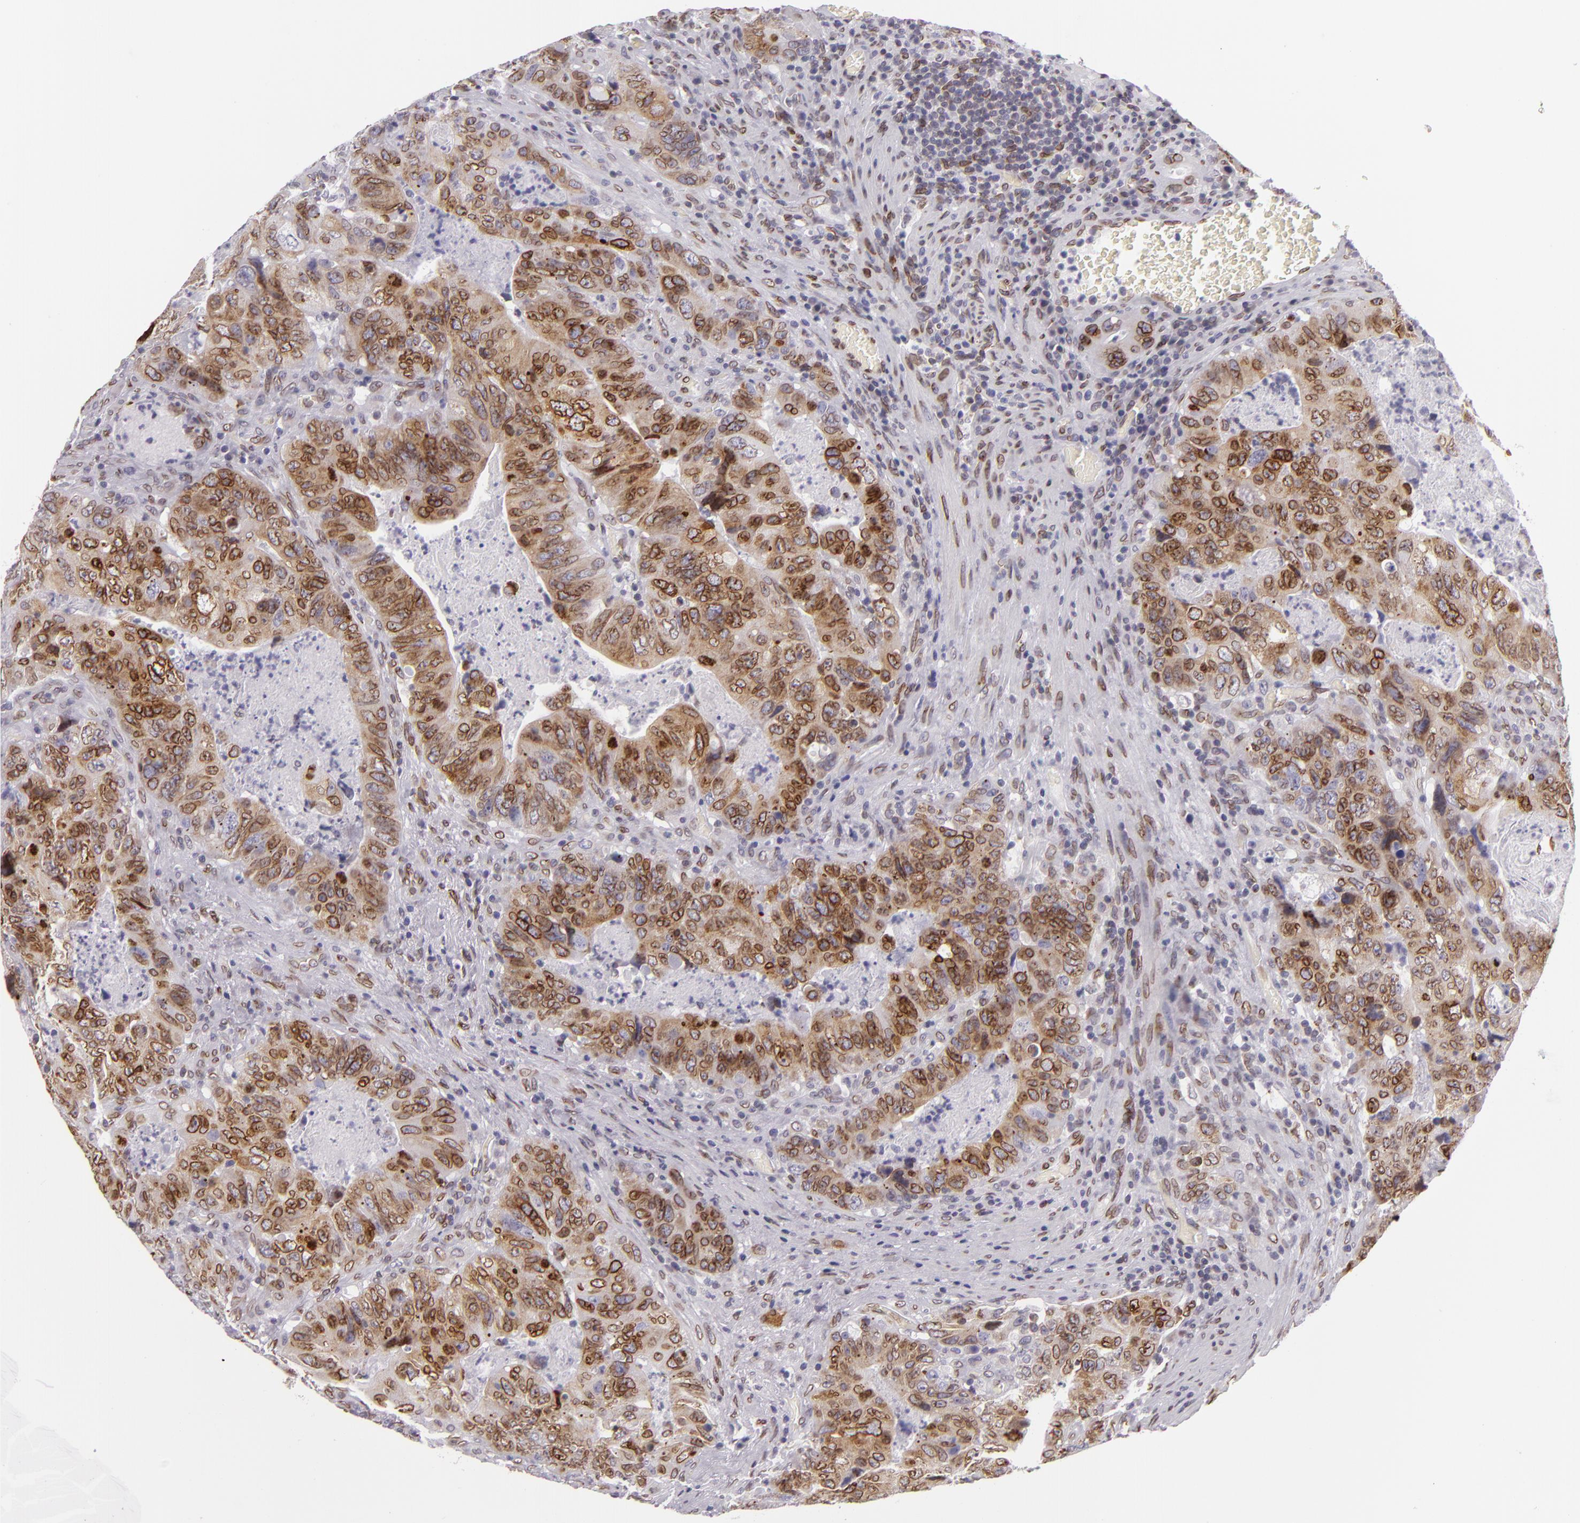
{"staining": {"intensity": "strong", "quantity": ">75%", "location": "cytoplasmic/membranous,nuclear"}, "tissue": "colorectal cancer", "cell_type": "Tumor cells", "image_type": "cancer", "snomed": [{"axis": "morphology", "description": "Adenocarcinoma, NOS"}, {"axis": "topography", "description": "Rectum"}], "caption": "Approximately >75% of tumor cells in human colorectal cancer (adenocarcinoma) demonstrate strong cytoplasmic/membranous and nuclear protein positivity as visualized by brown immunohistochemical staining.", "gene": "EMD", "patient": {"sex": "female", "age": 82}}